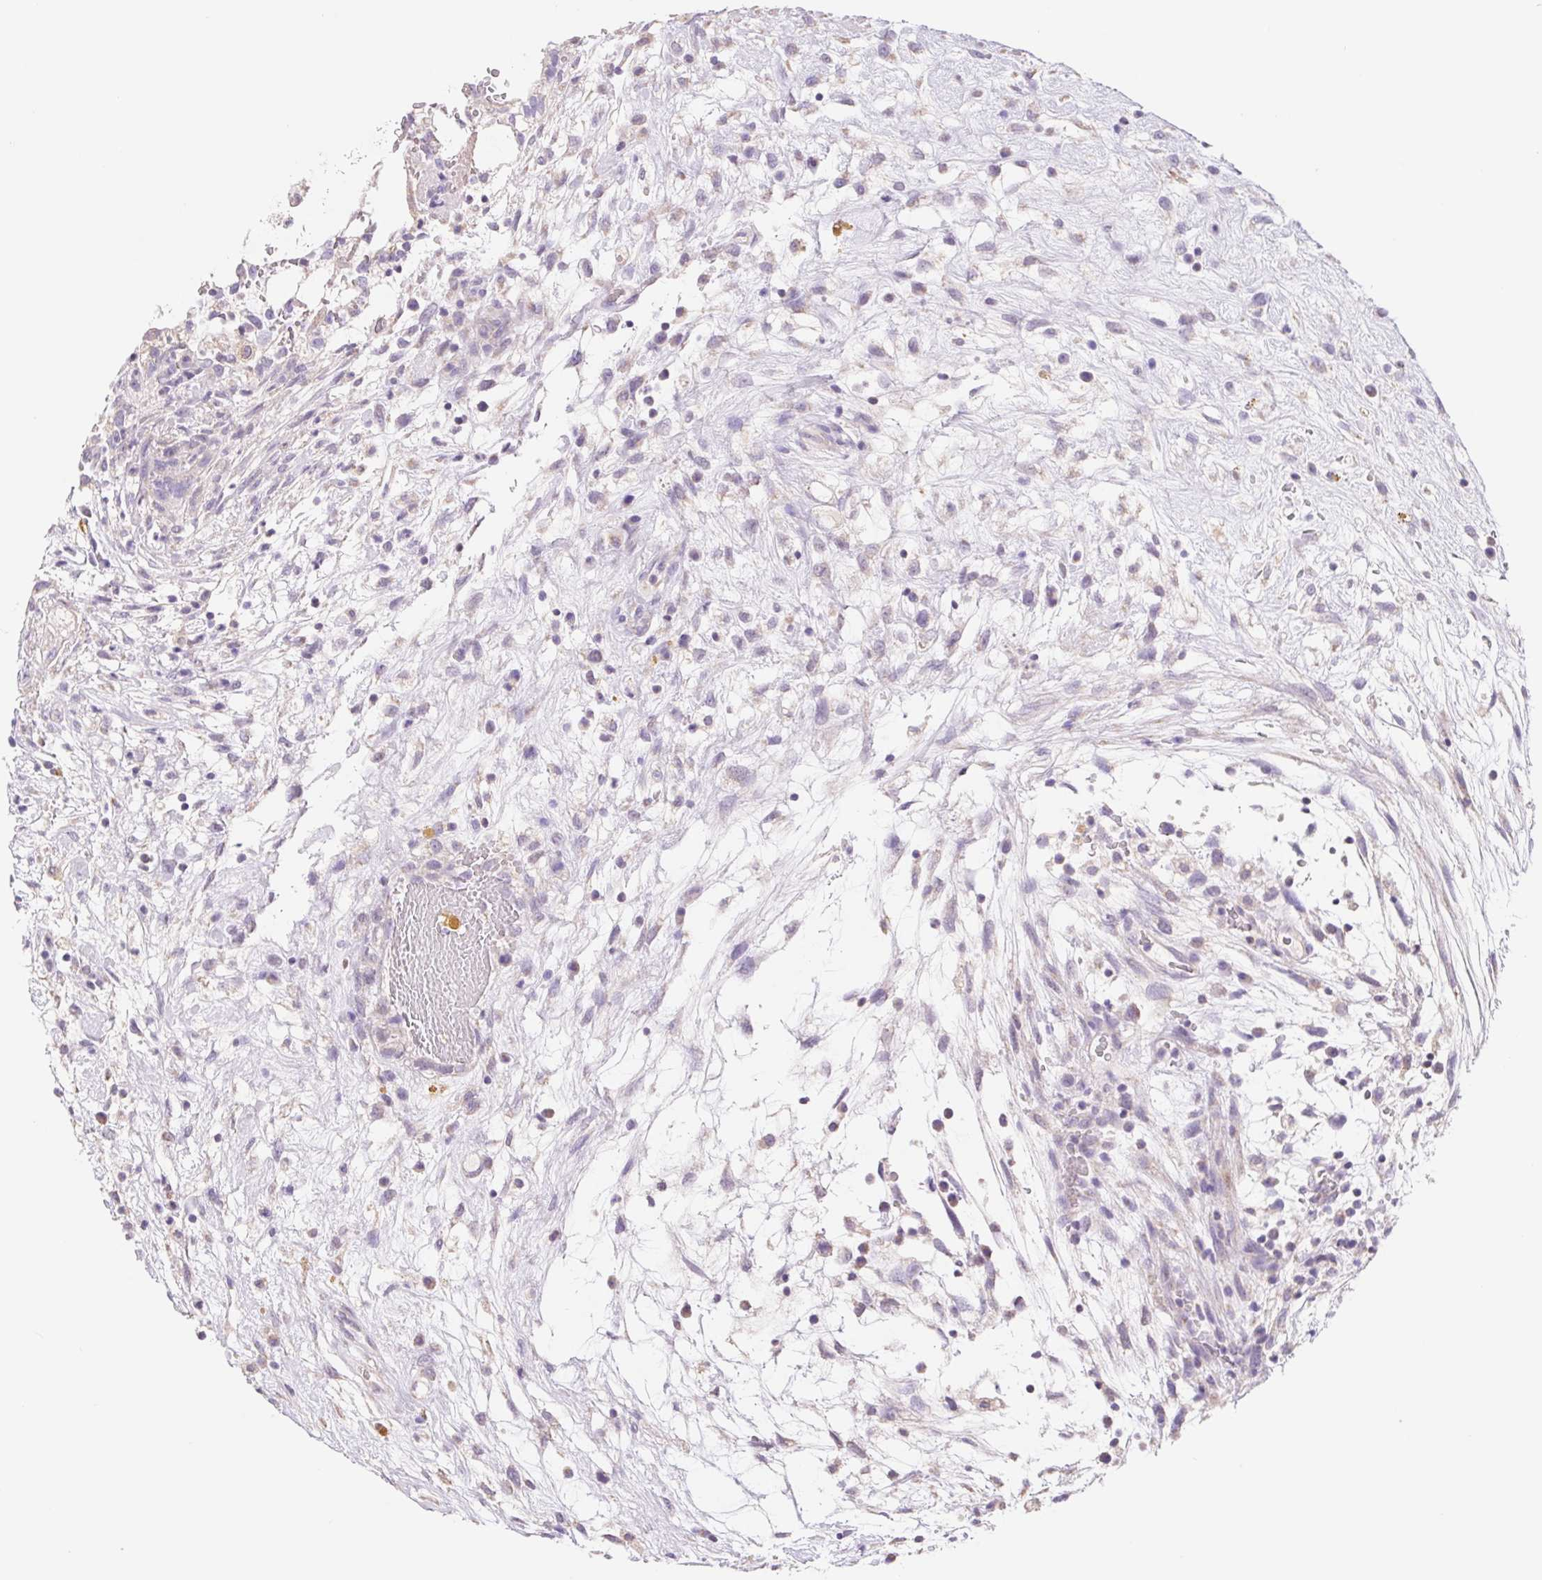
{"staining": {"intensity": "weak", "quantity": "<25%", "location": "cytoplasmic/membranous"}, "tissue": "testis cancer", "cell_type": "Tumor cells", "image_type": "cancer", "snomed": [{"axis": "morphology", "description": "Carcinoma, Embryonal, NOS"}, {"axis": "topography", "description": "Testis"}], "caption": "Immunohistochemical staining of human embryonal carcinoma (testis) reveals no significant staining in tumor cells.", "gene": "FKBP6", "patient": {"sex": "male", "age": 32}}